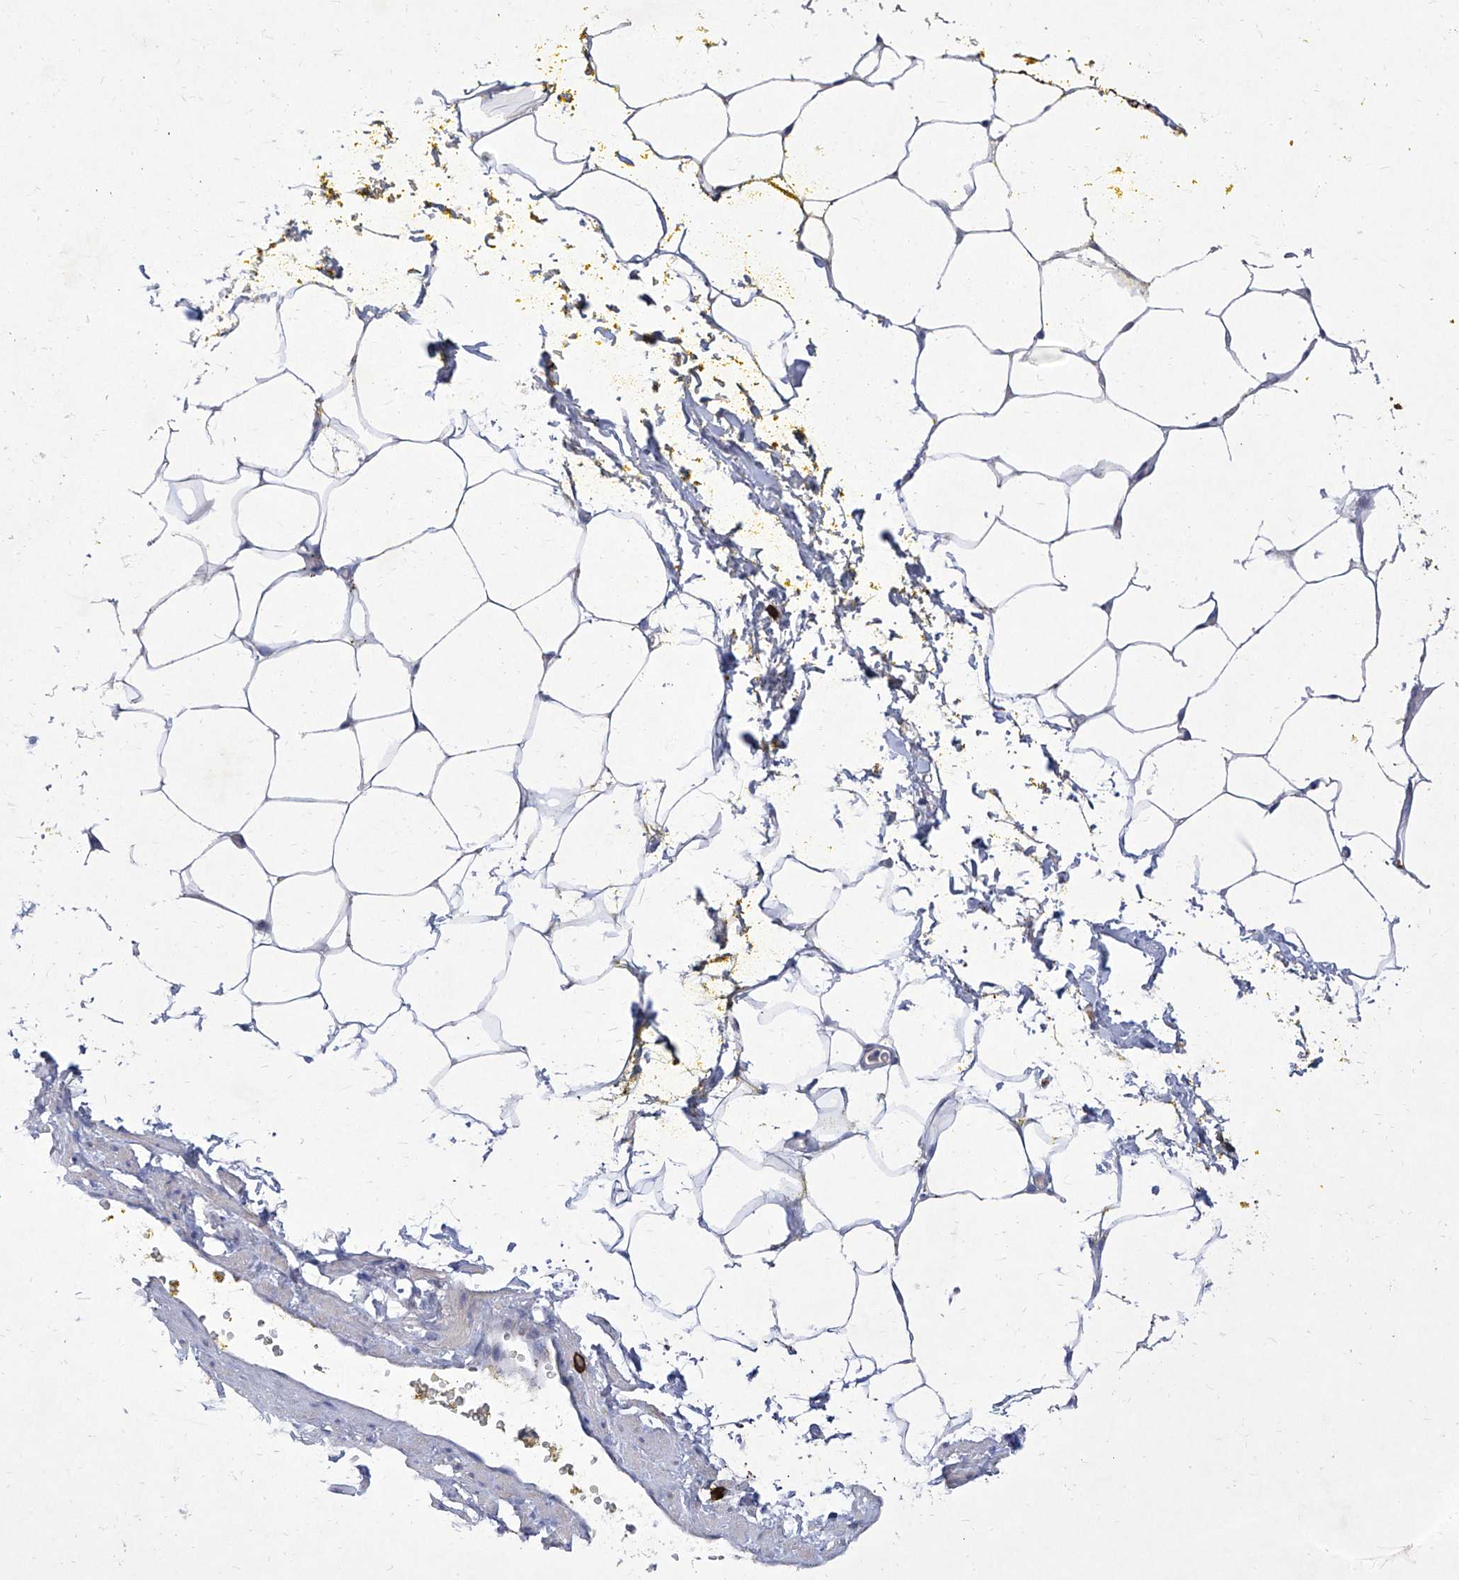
{"staining": {"intensity": "negative", "quantity": "none", "location": "none"}, "tissue": "adipose tissue", "cell_type": "Adipocytes", "image_type": "normal", "snomed": [{"axis": "morphology", "description": "Normal tissue, NOS"}, {"axis": "morphology", "description": "Adenocarcinoma, Low grade"}, {"axis": "topography", "description": "Prostate"}, {"axis": "topography", "description": "Peripheral nerve tissue"}], "caption": "The image exhibits no staining of adipocytes in unremarkable adipose tissue.", "gene": "IFNL2", "patient": {"sex": "male", "age": 63}}